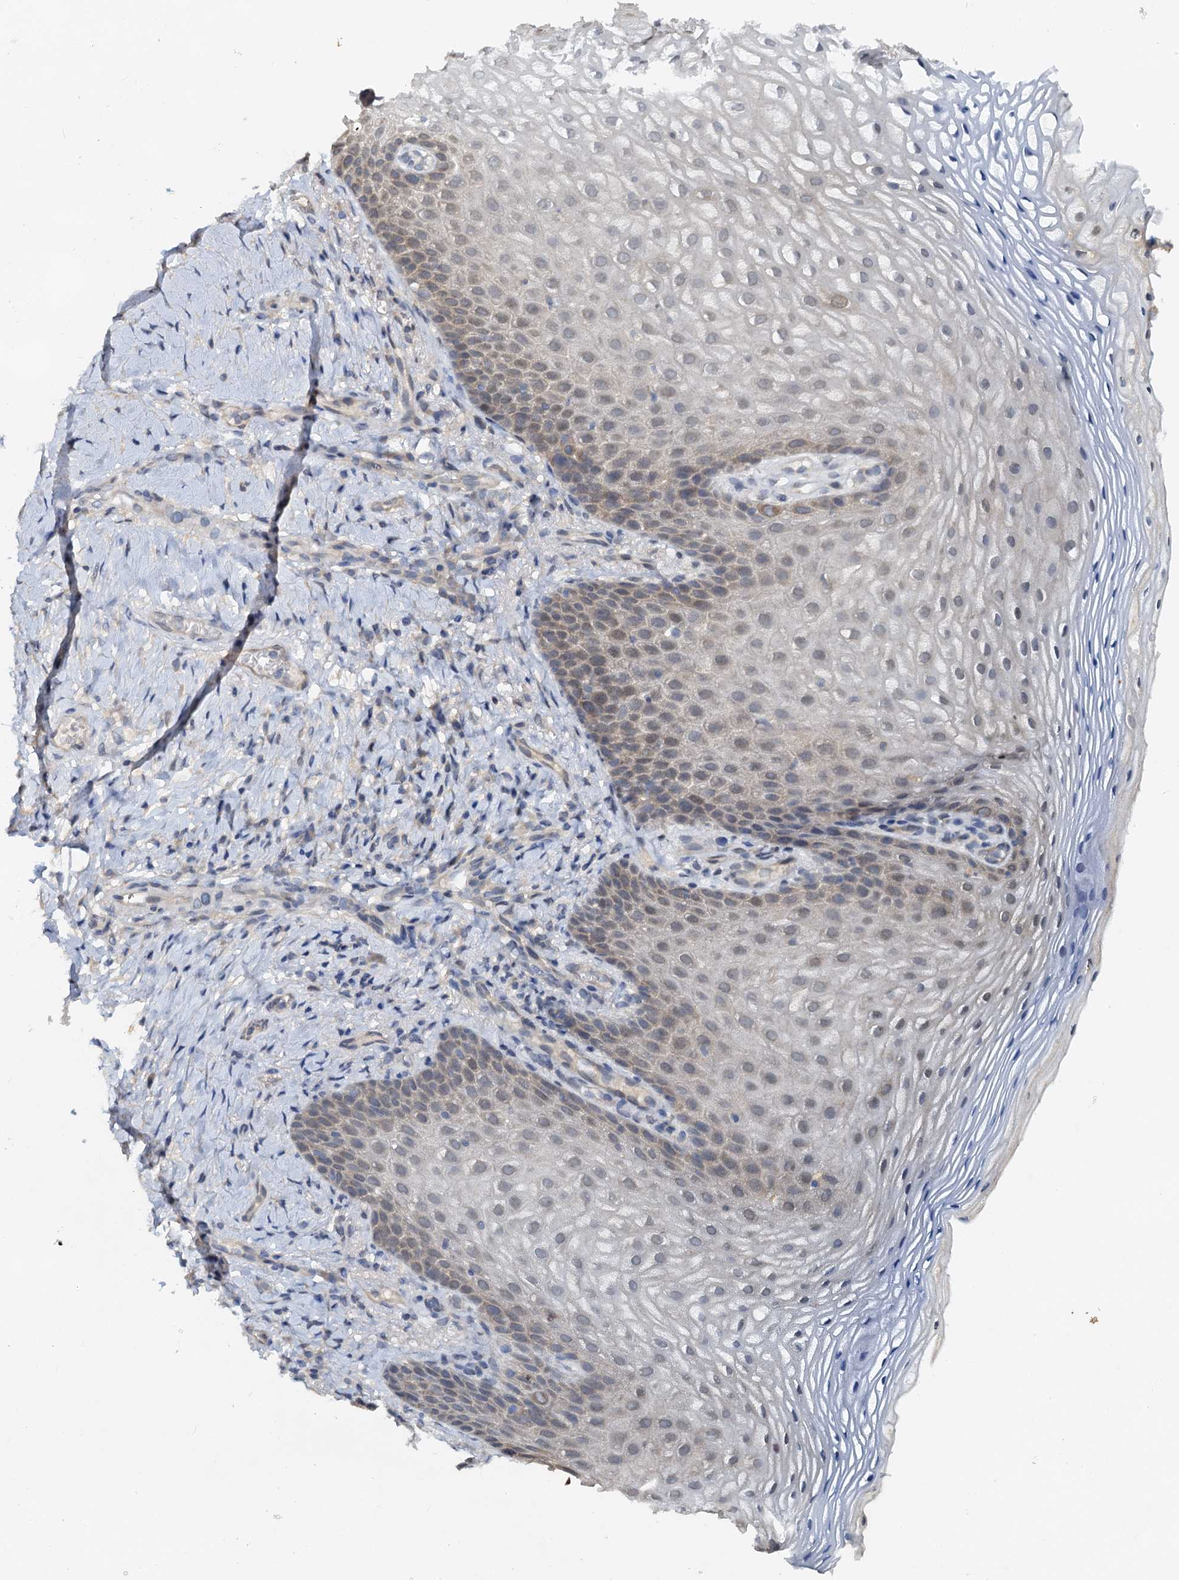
{"staining": {"intensity": "weak", "quantity": ">75%", "location": "cytoplasmic/membranous"}, "tissue": "vagina", "cell_type": "Squamous epithelial cells", "image_type": "normal", "snomed": [{"axis": "morphology", "description": "Normal tissue, NOS"}, {"axis": "topography", "description": "Vagina"}], "caption": "Immunohistochemistry (IHC) photomicrograph of unremarkable vagina: vagina stained using immunohistochemistry shows low levels of weak protein expression localized specifically in the cytoplasmic/membranous of squamous epithelial cells, appearing as a cytoplasmic/membranous brown color.", "gene": "PTGES3", "patient": {"sex": "female", "age": 60}}